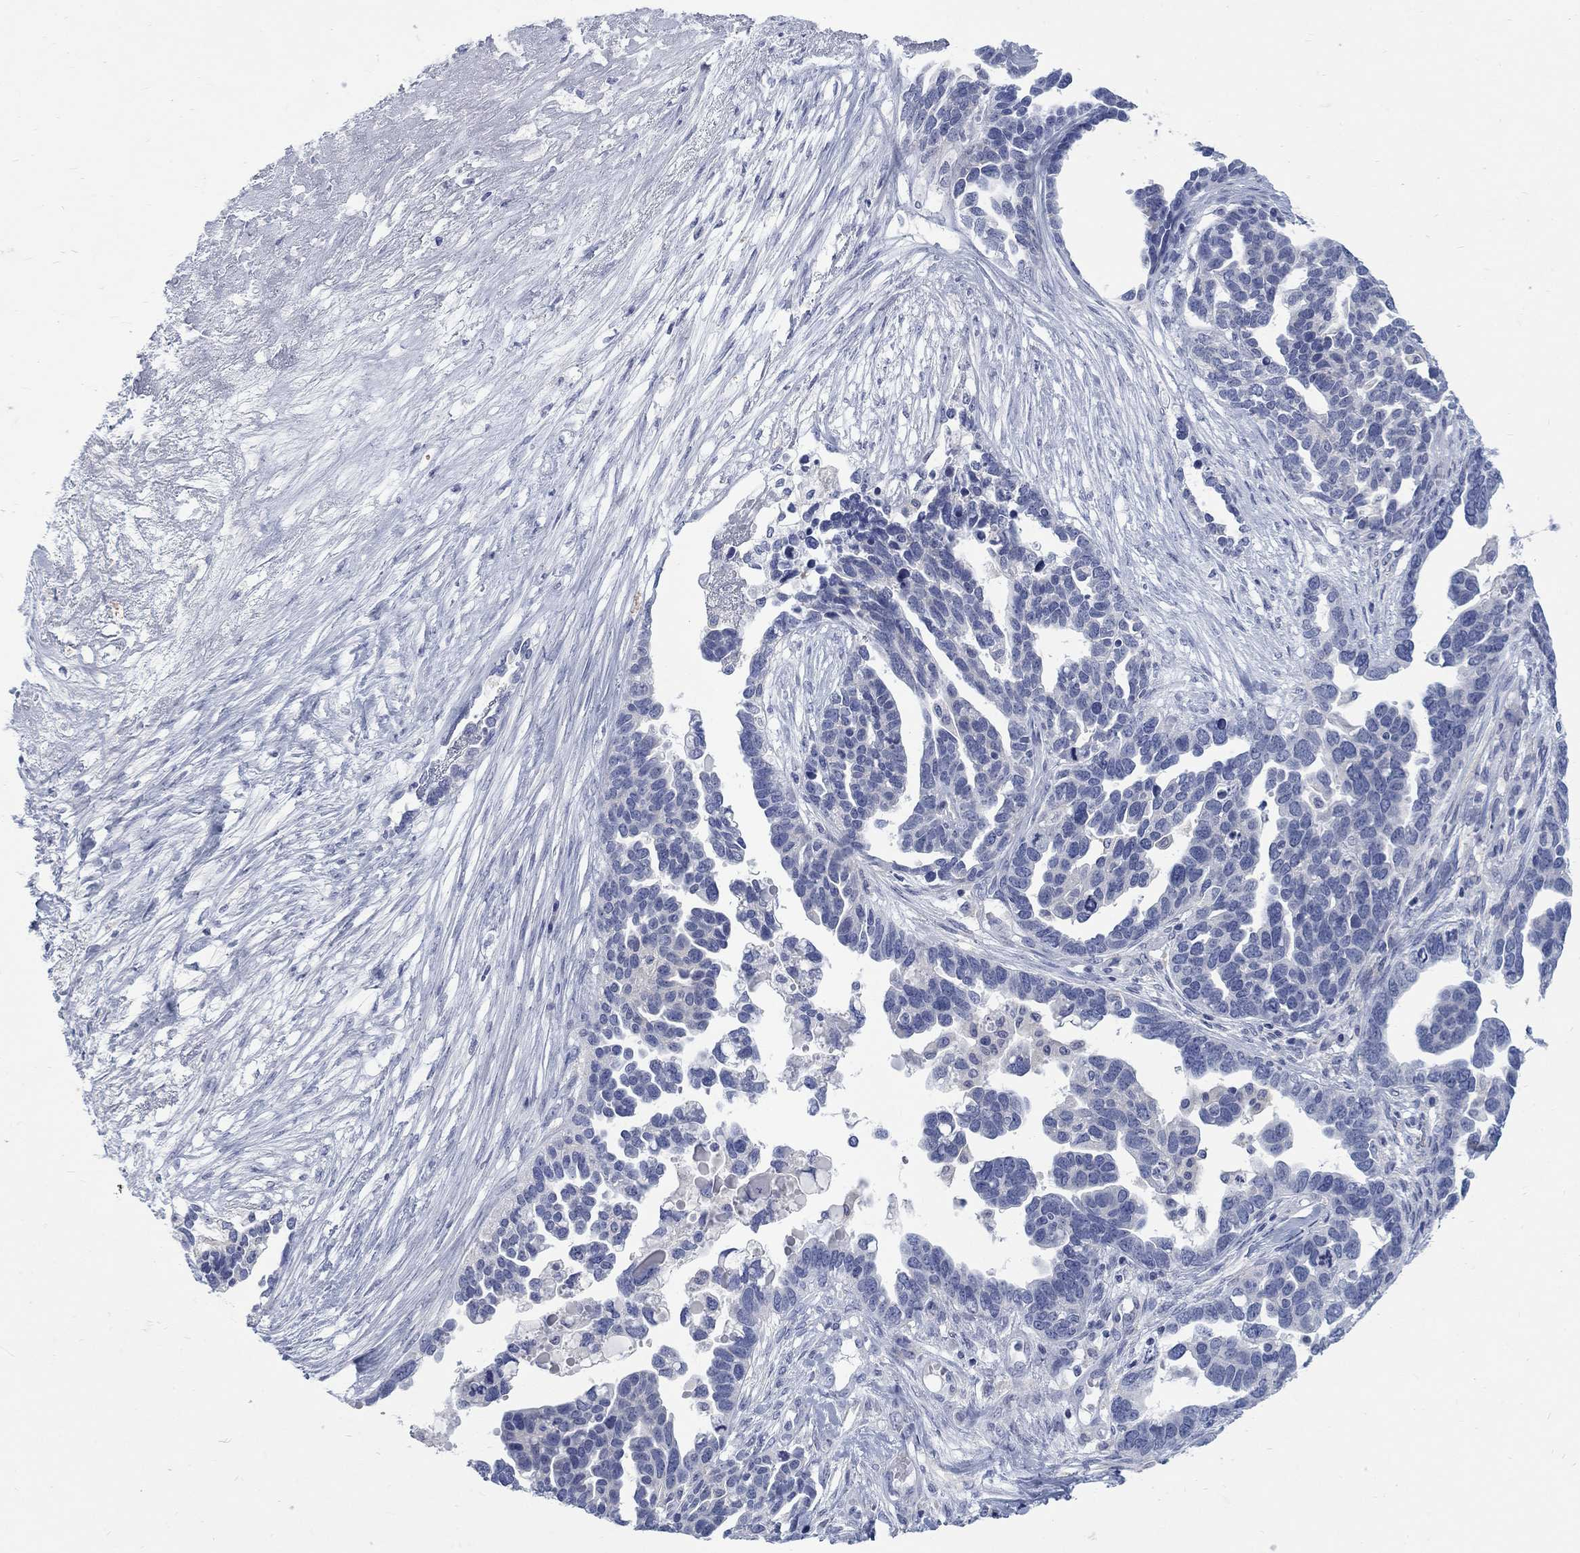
{"staining": {"intensity": "negative", "quantity": "none", "location": "none"}, "tissue": "ovarian cancer", "cell_type": "Tumor cells", "image_type": "cancer", "snomed": [{"axis": "morphology", "description": "Cystadenocarcinoma, serous, NOS"}, {"axis": "topography", "description": "Ovary"}], "caption": "Histopathology image shows no significant protein expression in tumor cells of ovarian cancer (serous cystadenocarcinoma). (Stains: DAB (3,3'-diaminobenzidine) immunohistochemistry (IHC) with hematoxylin counter stain, Microscopy: brightfield microscopy at high magnification).", "gene": "RFTN2", "patient": {"sex": "female", "age": 54}}